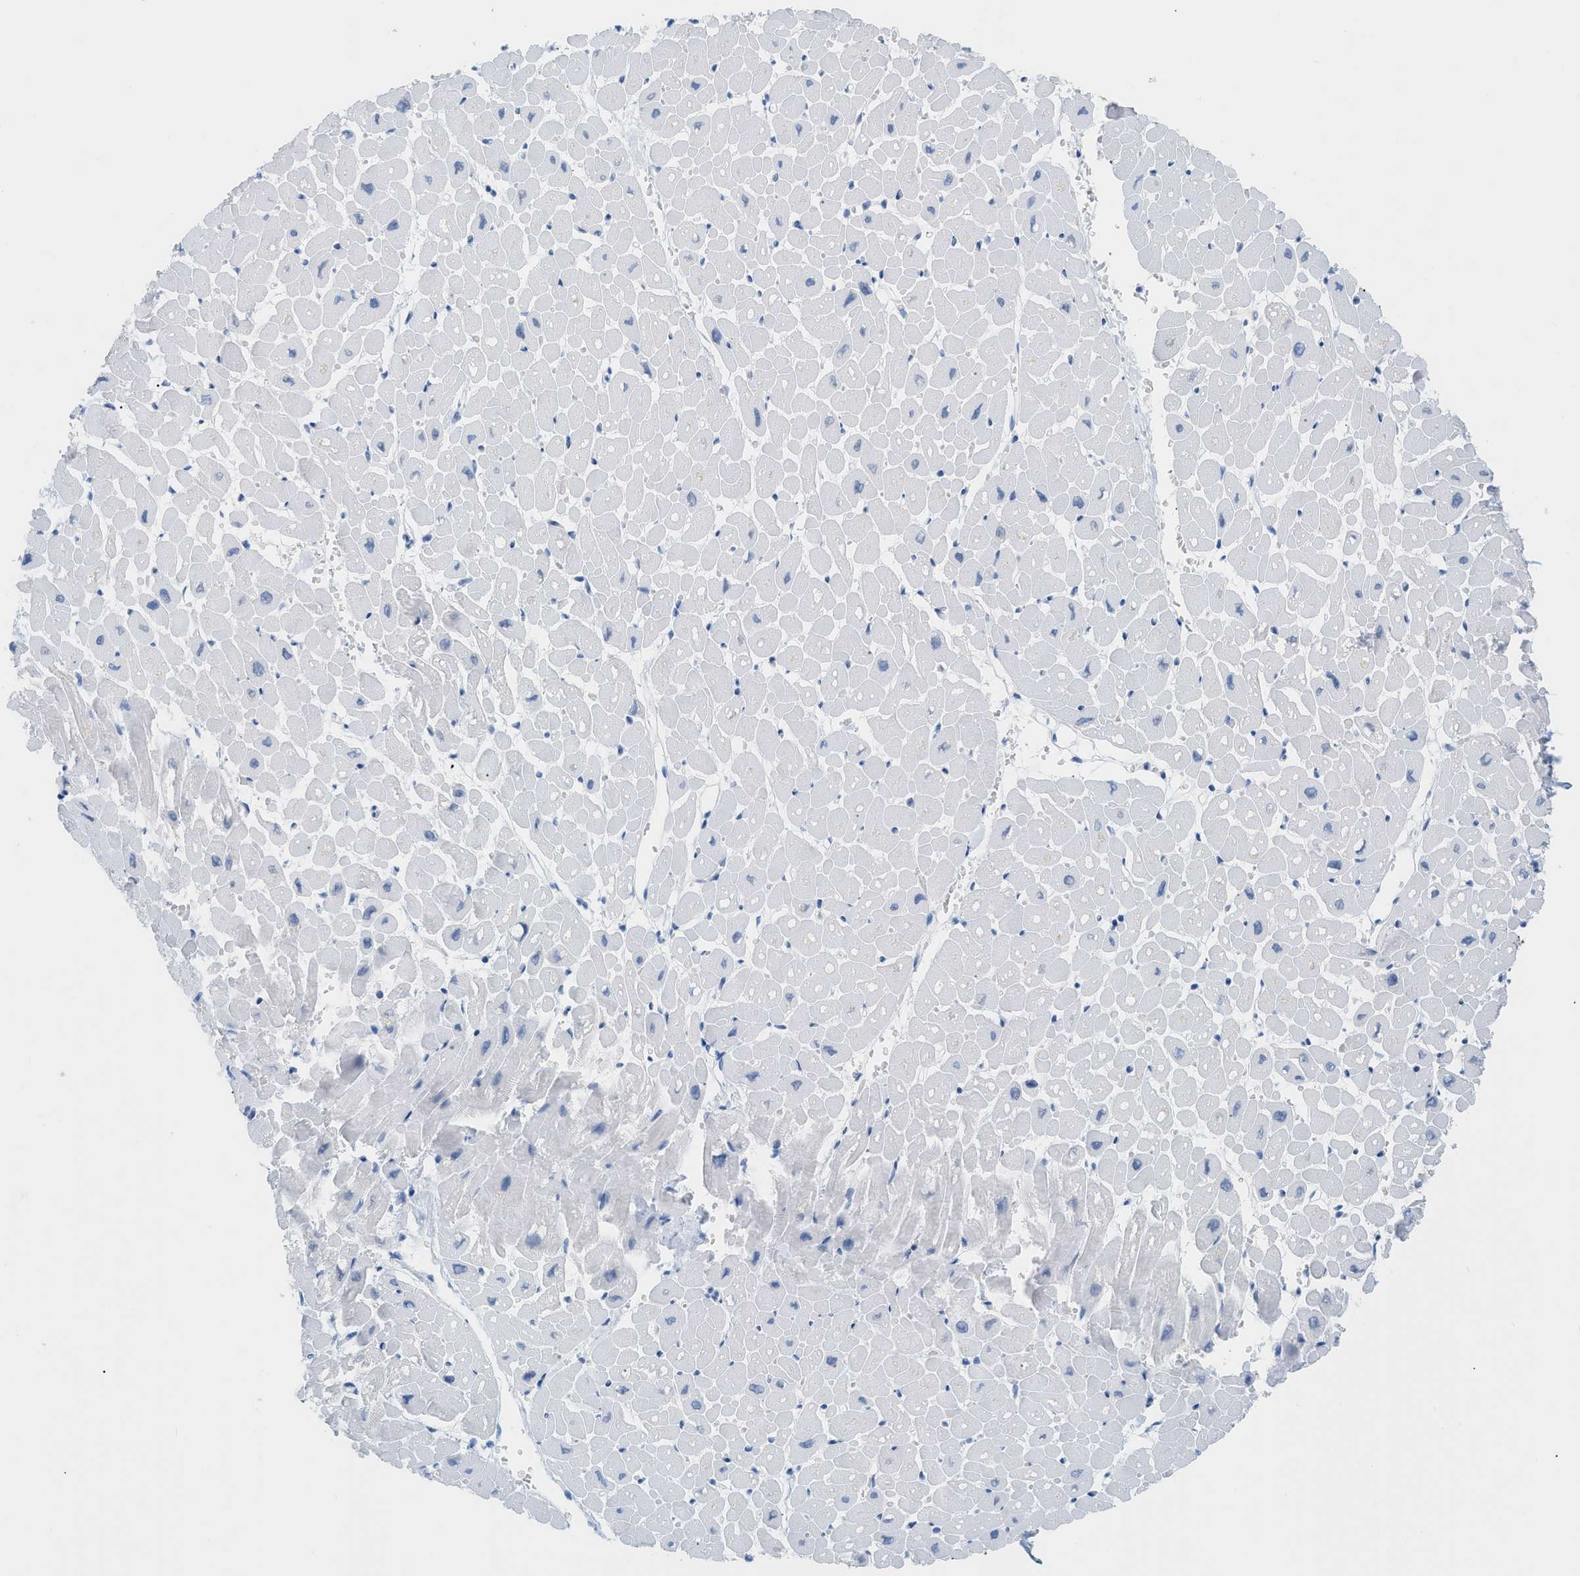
{"staining": {"intensity": "negative", "quantity": "none", "location": "none"}, "tissue": "heart muscle", "cell_type": "Cardiomyocytes", "image_type": "normal", "snomed": [{"axis": "morphology", "description": "Normal tissue, NOS"}, {"axis": "topography", "description": "Heart"}], "caption": "Immunohistochemistry micrograph of unremarkable human heart muscle stained for a protein (brown), which displays no positivity in cardiomyocytes.", "gene": "PAPPA", "patient": {"sex": "male", "age": 45}}